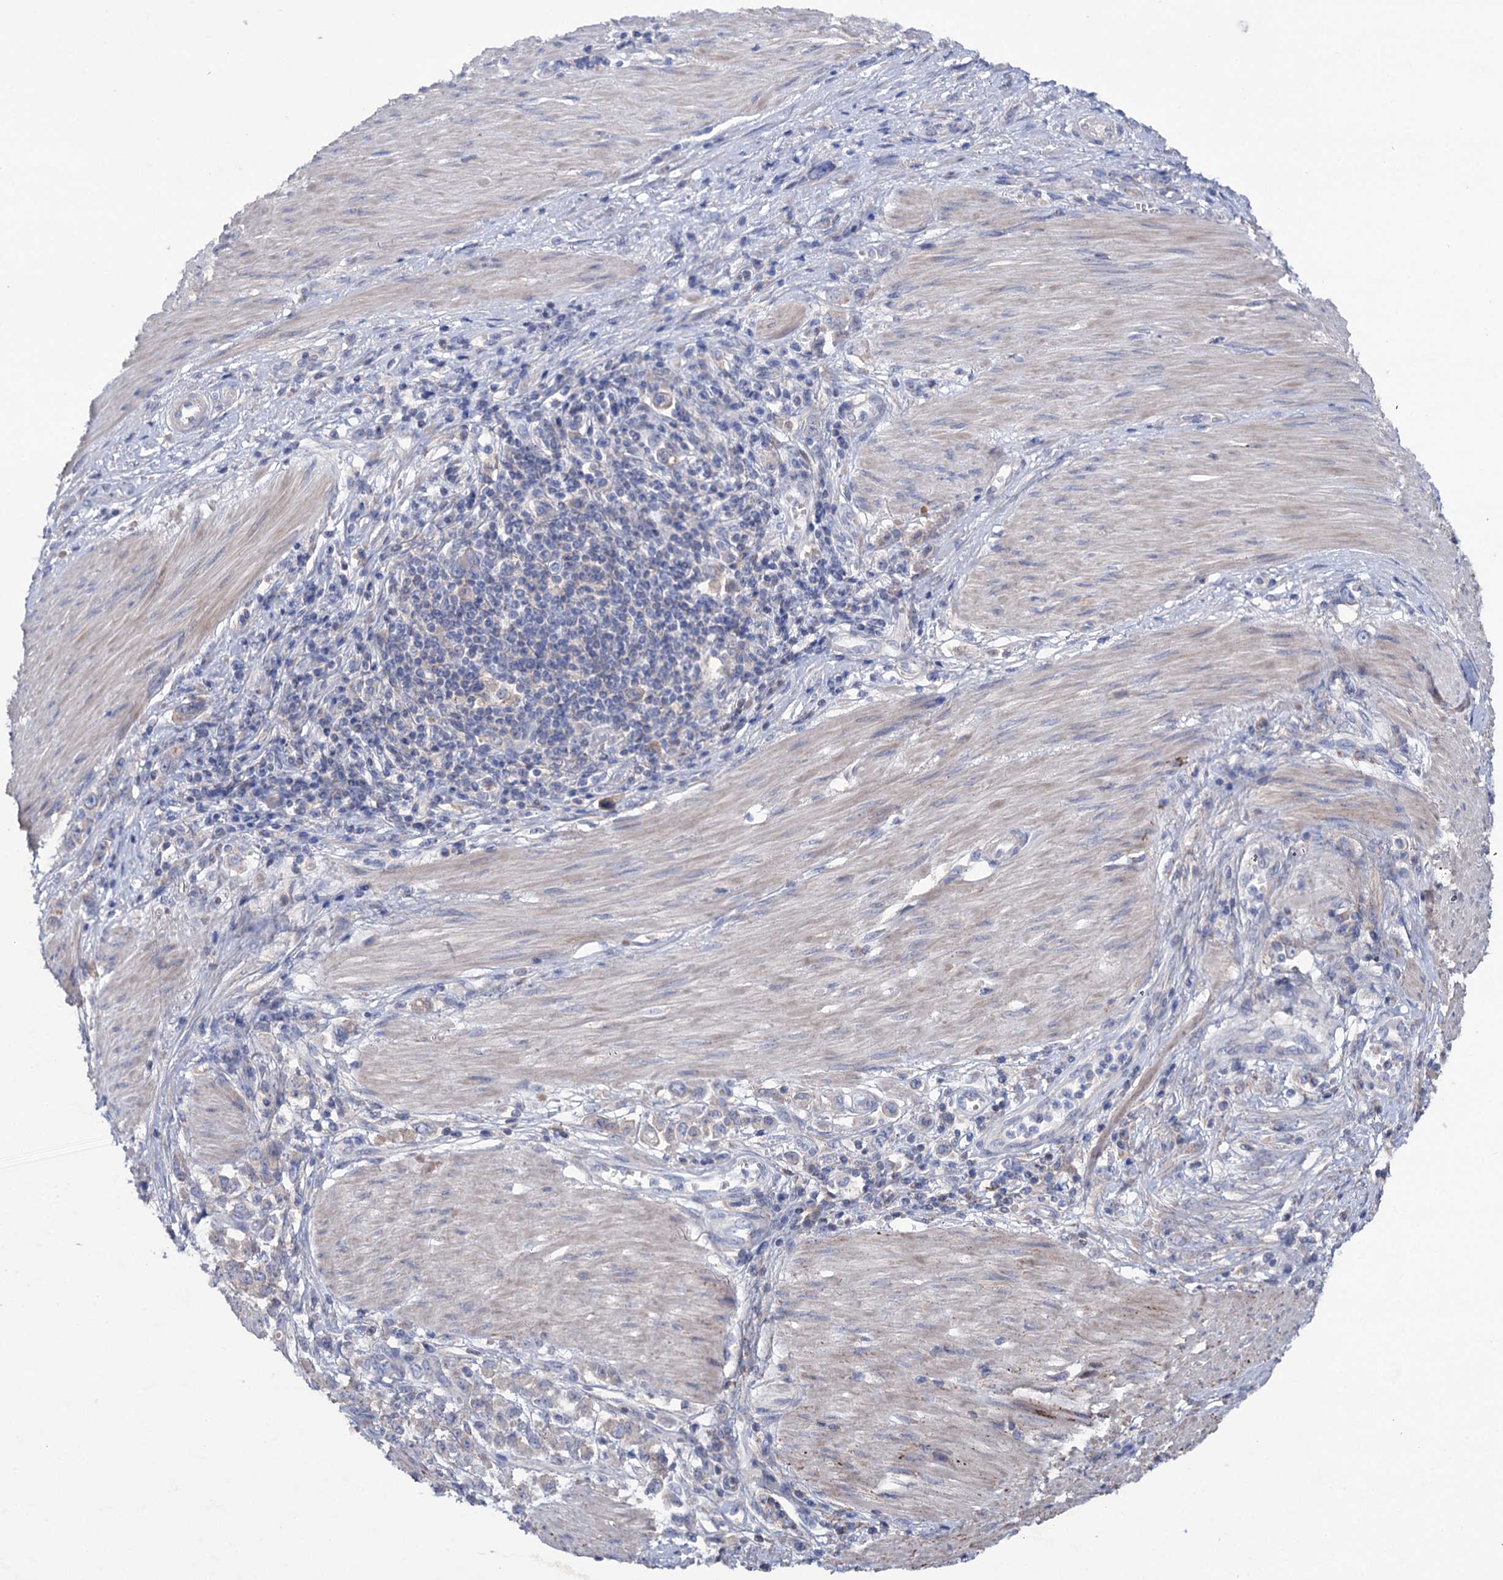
{"staining": {"intensity": "negative", "quantity": "none", "location": "none"}, "tissue": "stomach cancer", "cell_type": "Tumor cells", "image_type": "cancer", "snomed": [{"axis": "morphology", "description": "Adenocarcinoma, NOS"}, {"axis": "topography", "description": "Stomach"}], "caption": "A high-resolution image shows IHC staining of stomach adenocarcinoma, which exhibits no significant expression in tumor cells.", "gene": "PPP1R32", "patient": {"sex": "female", "age": 76}}